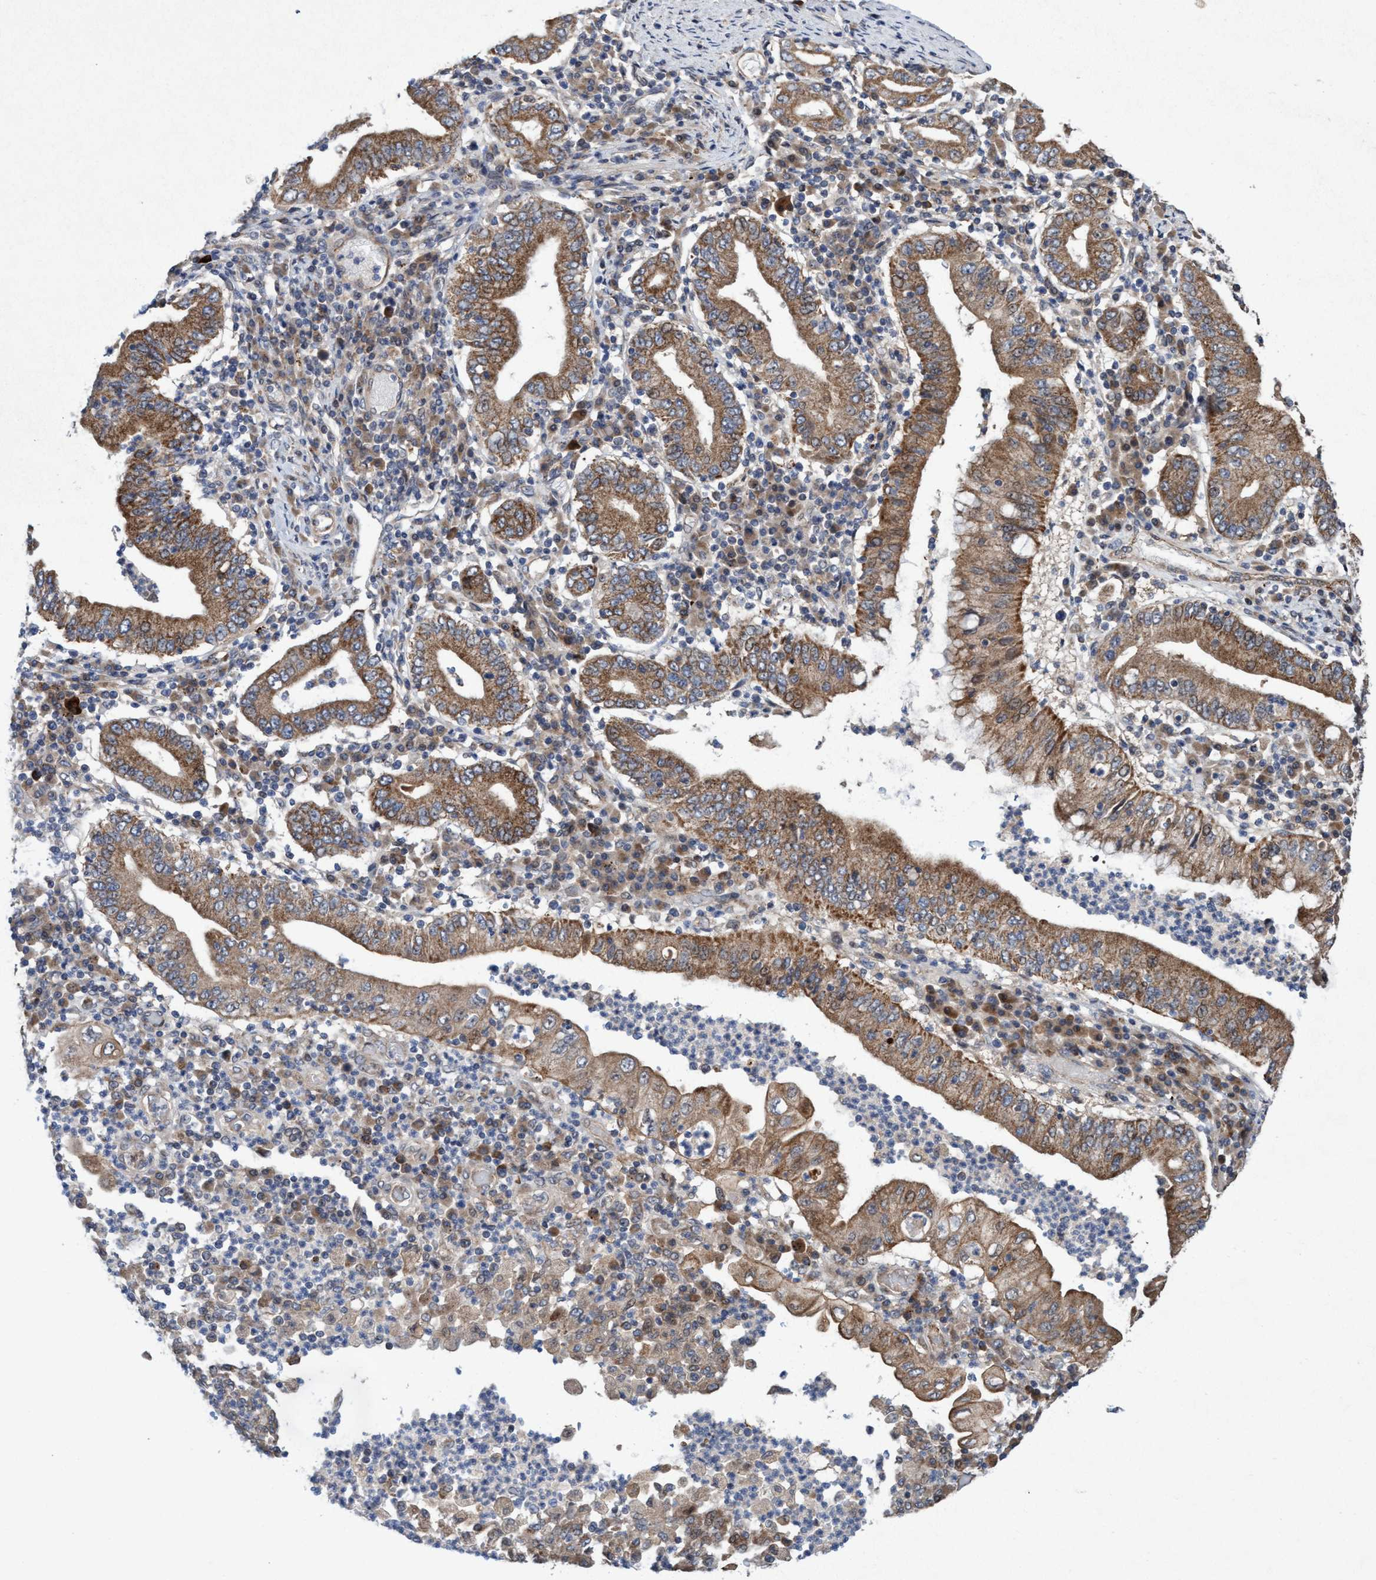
{"staining": {"intensity": "moderate", "quantity": ">75%", "location": "cytoplasmic/membranous,nuclear"}, "tissue": "stomach cancer", "cell_type": "Tumor cells", "image_type": "cancer", "snomed": [{"axis": "morphology", "description": "Normal tissue, NOS"}, {"axis": "morphology", "description": "Adenocarcinoma, NOS"}, {"axis": "topography", "description": "Esophagus"}, {"axis": "topography", "description": "Stomach, upper"}, {"axis": "topography", "description": "Peripheral nerve tissue"}], "caption": "This photomicrograph demonstrates stomach adenocarcinoma stained with IHC to label a protein in brown. The cytoplasmic/membranous and nuclear of tumor cells show moderate positivity for the protein. Nuclei are counter-stained blue.", "gene": "P2RY14", "patient": {"sex": "male", "age": 62}}